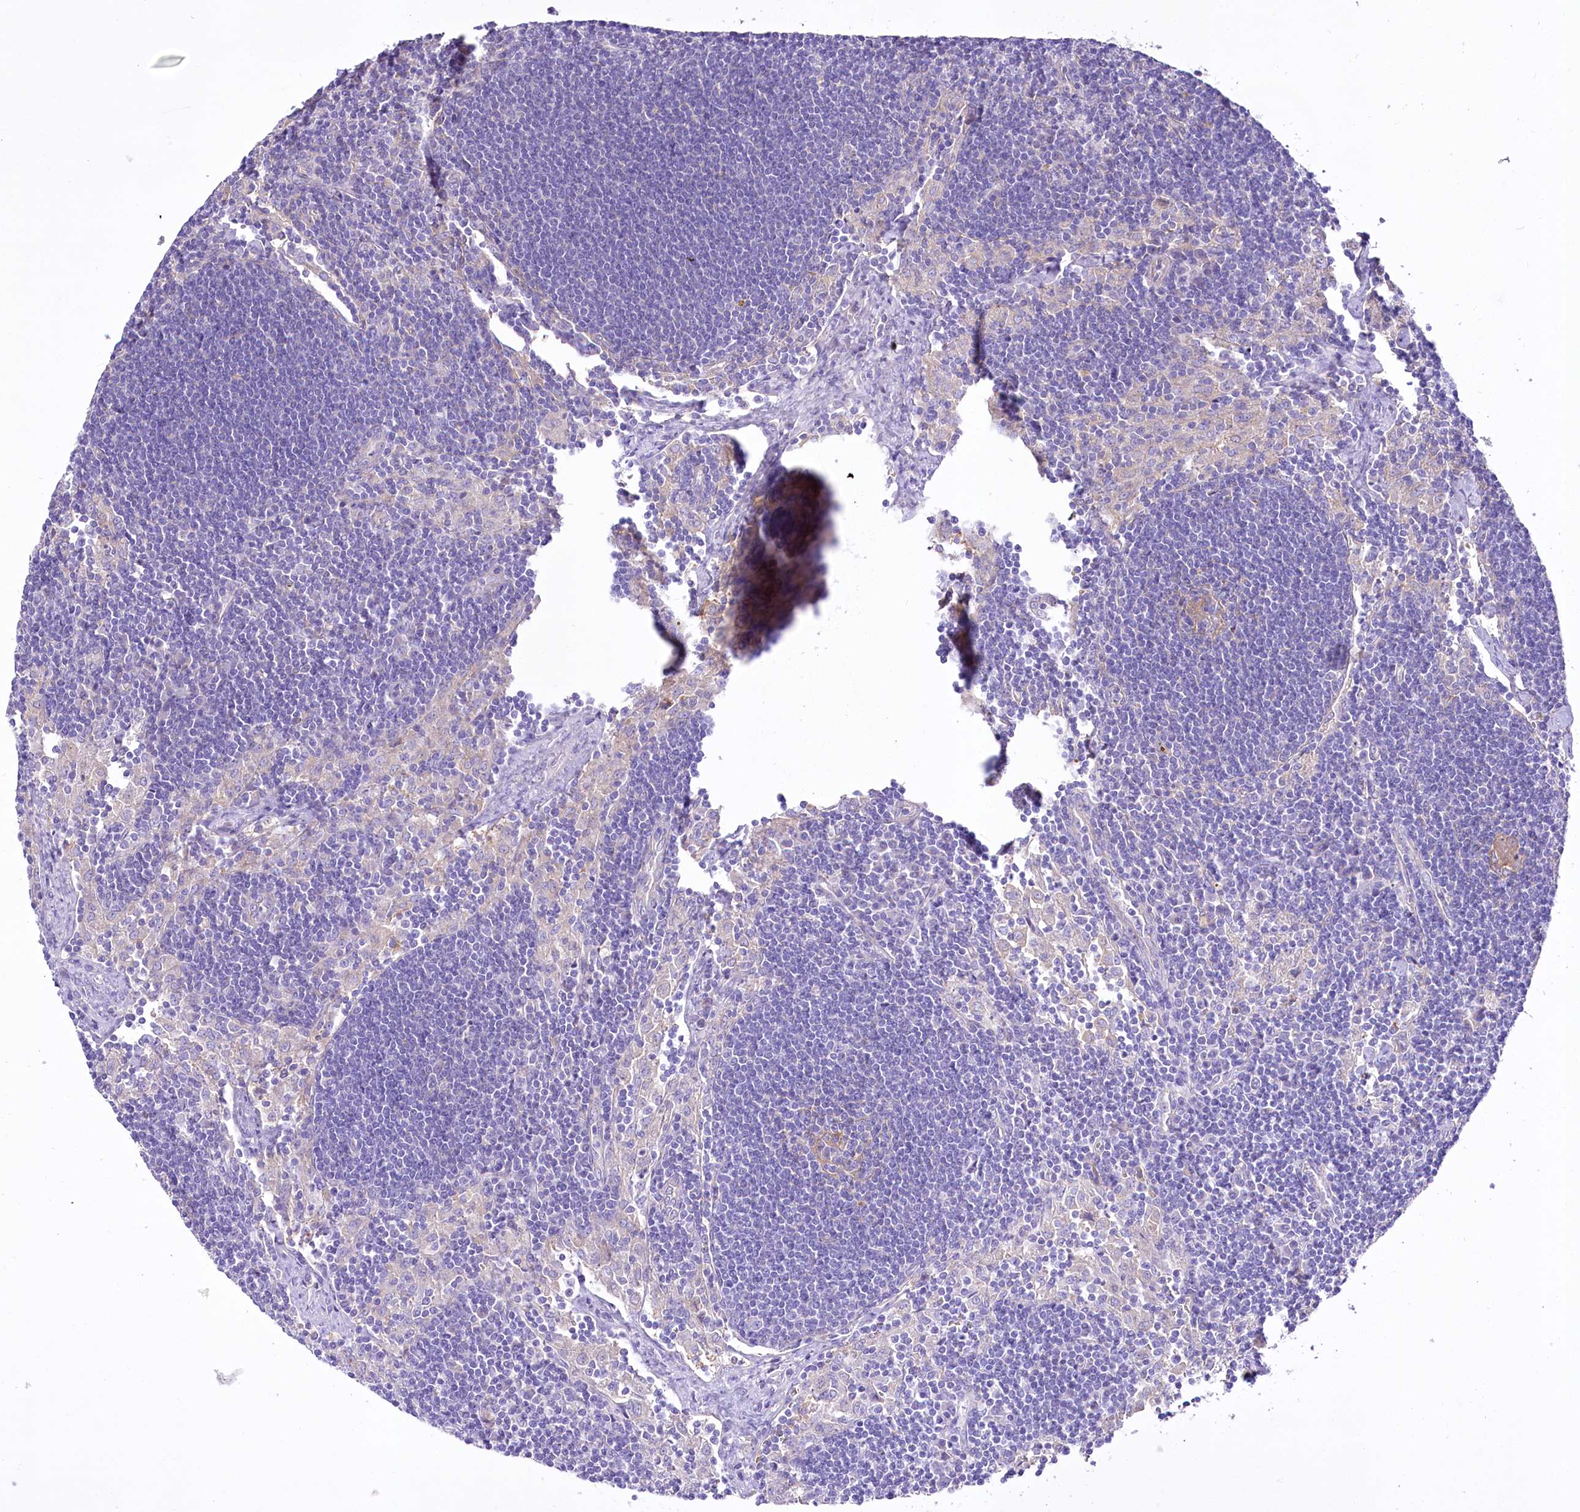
{"staining": {"intensity": "negative", "quantity": "none", "location": "none"}, "tissue": "lymph node", "cell_type": "Germinal center cells", "image_type": "normal", "snomed": [{"axis": "morphology", "description": "Normal tissue, NOS"}, {"axis": "topography", "description": "Lymph node"}], "caption": "The IHC micrograph has no significant expression in germinal center cells of lymph node.", "gene": "LRRC34", "patient": {"sex": "male", "age": 24}}